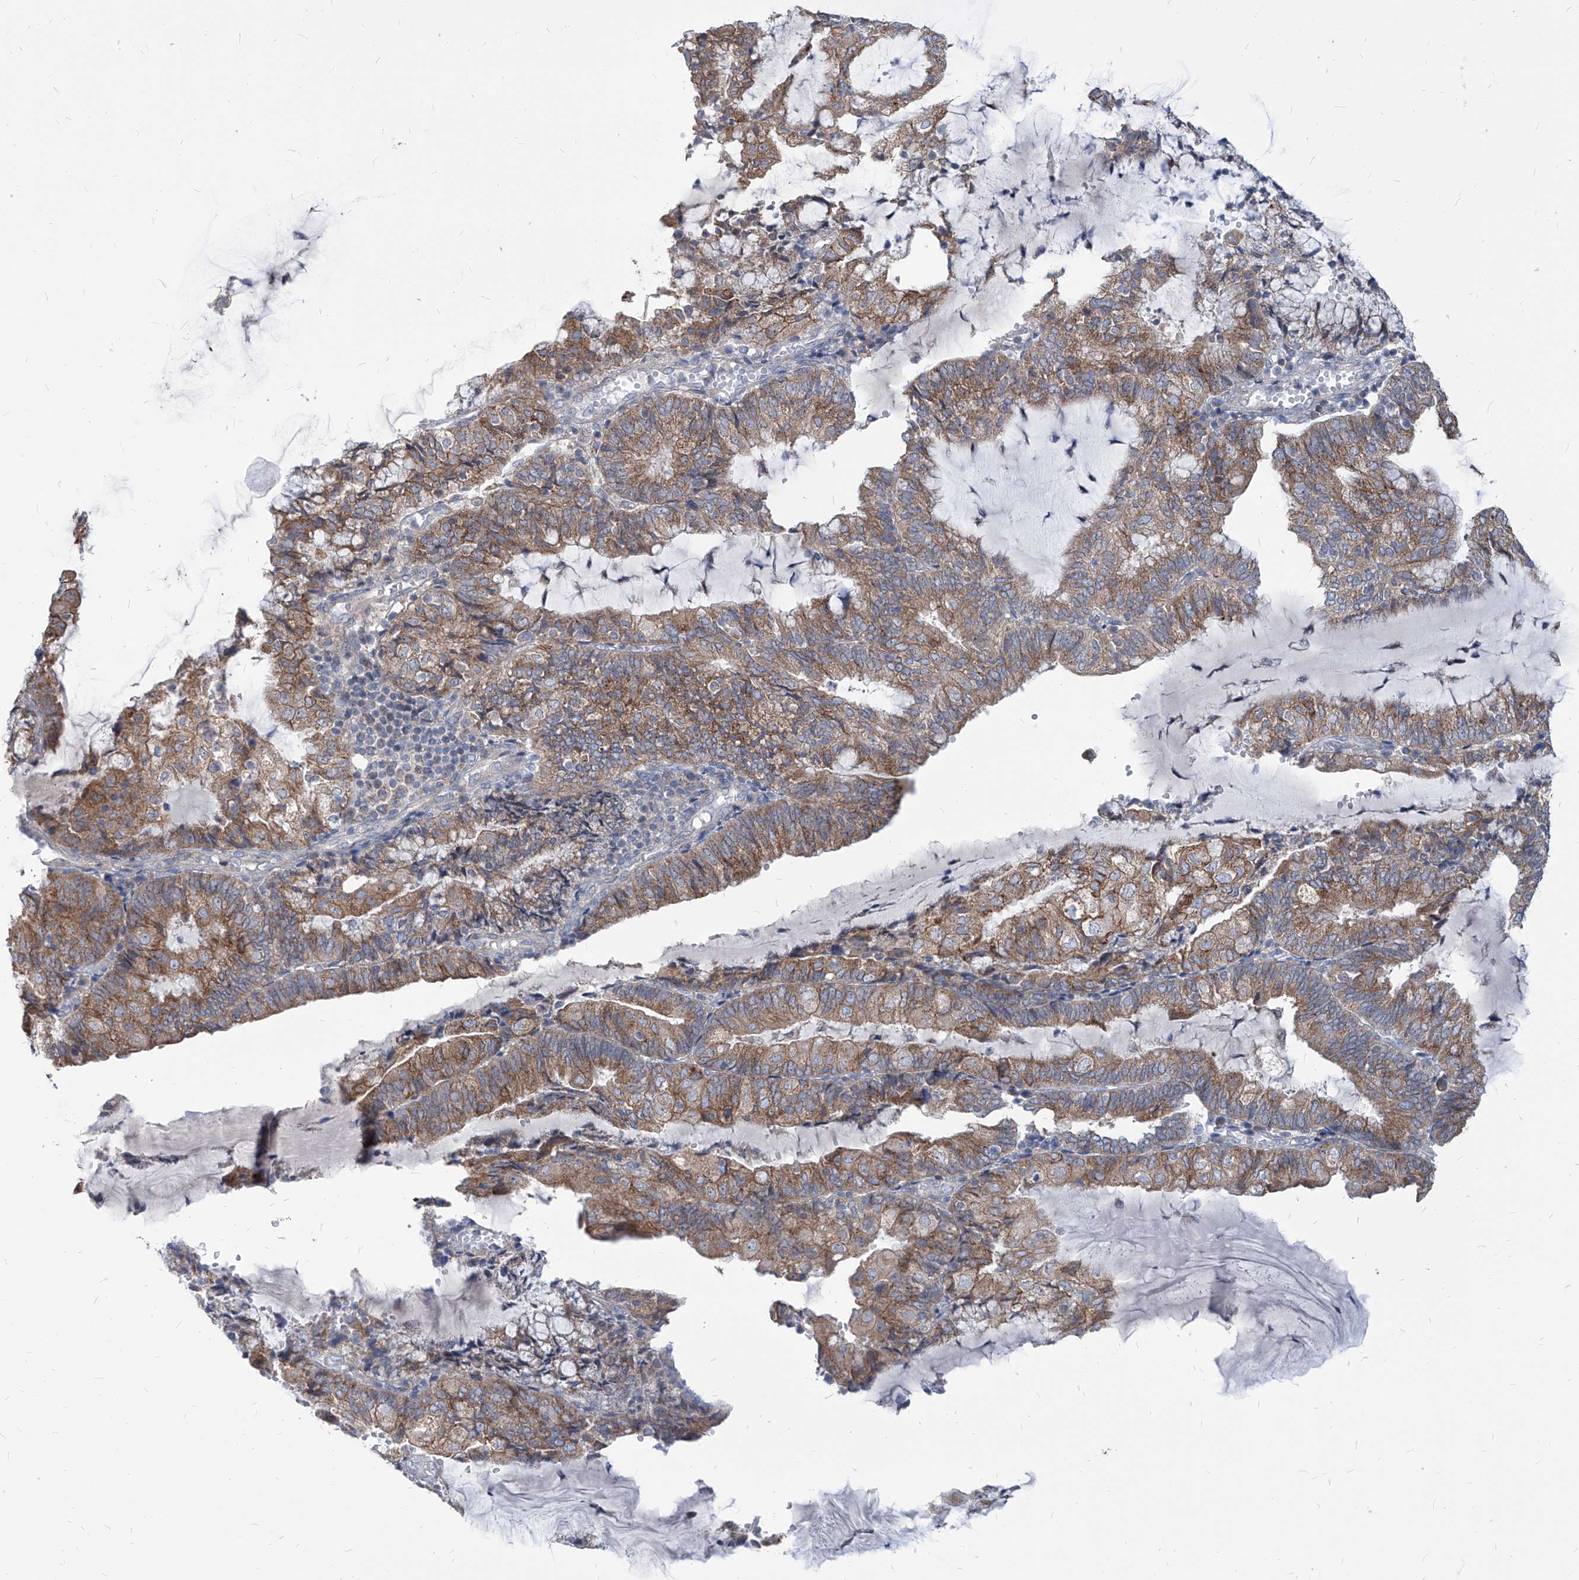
{"staining": {"intensity": "moderate", "quantity": ">75%", "location": "cytoplasmic/membranous"}, "tissue": "endometrial cancer", "cell_type": "Tumor cells", "image_type": "cancer", "snomed": [{"axis": "morphology", "description": "Adenocarcinoma, NOS"}, {"axis": "topography", "description": "Endometrium"}], "caption": "Brown immunohistochemical staining in adenocarcinoma (endometrial) shows moderate cytoplasmic/membranous expression in about >75% of tumor cells.", "gene": "AGPS", "patient": {"sex": "female", "age": 81}}